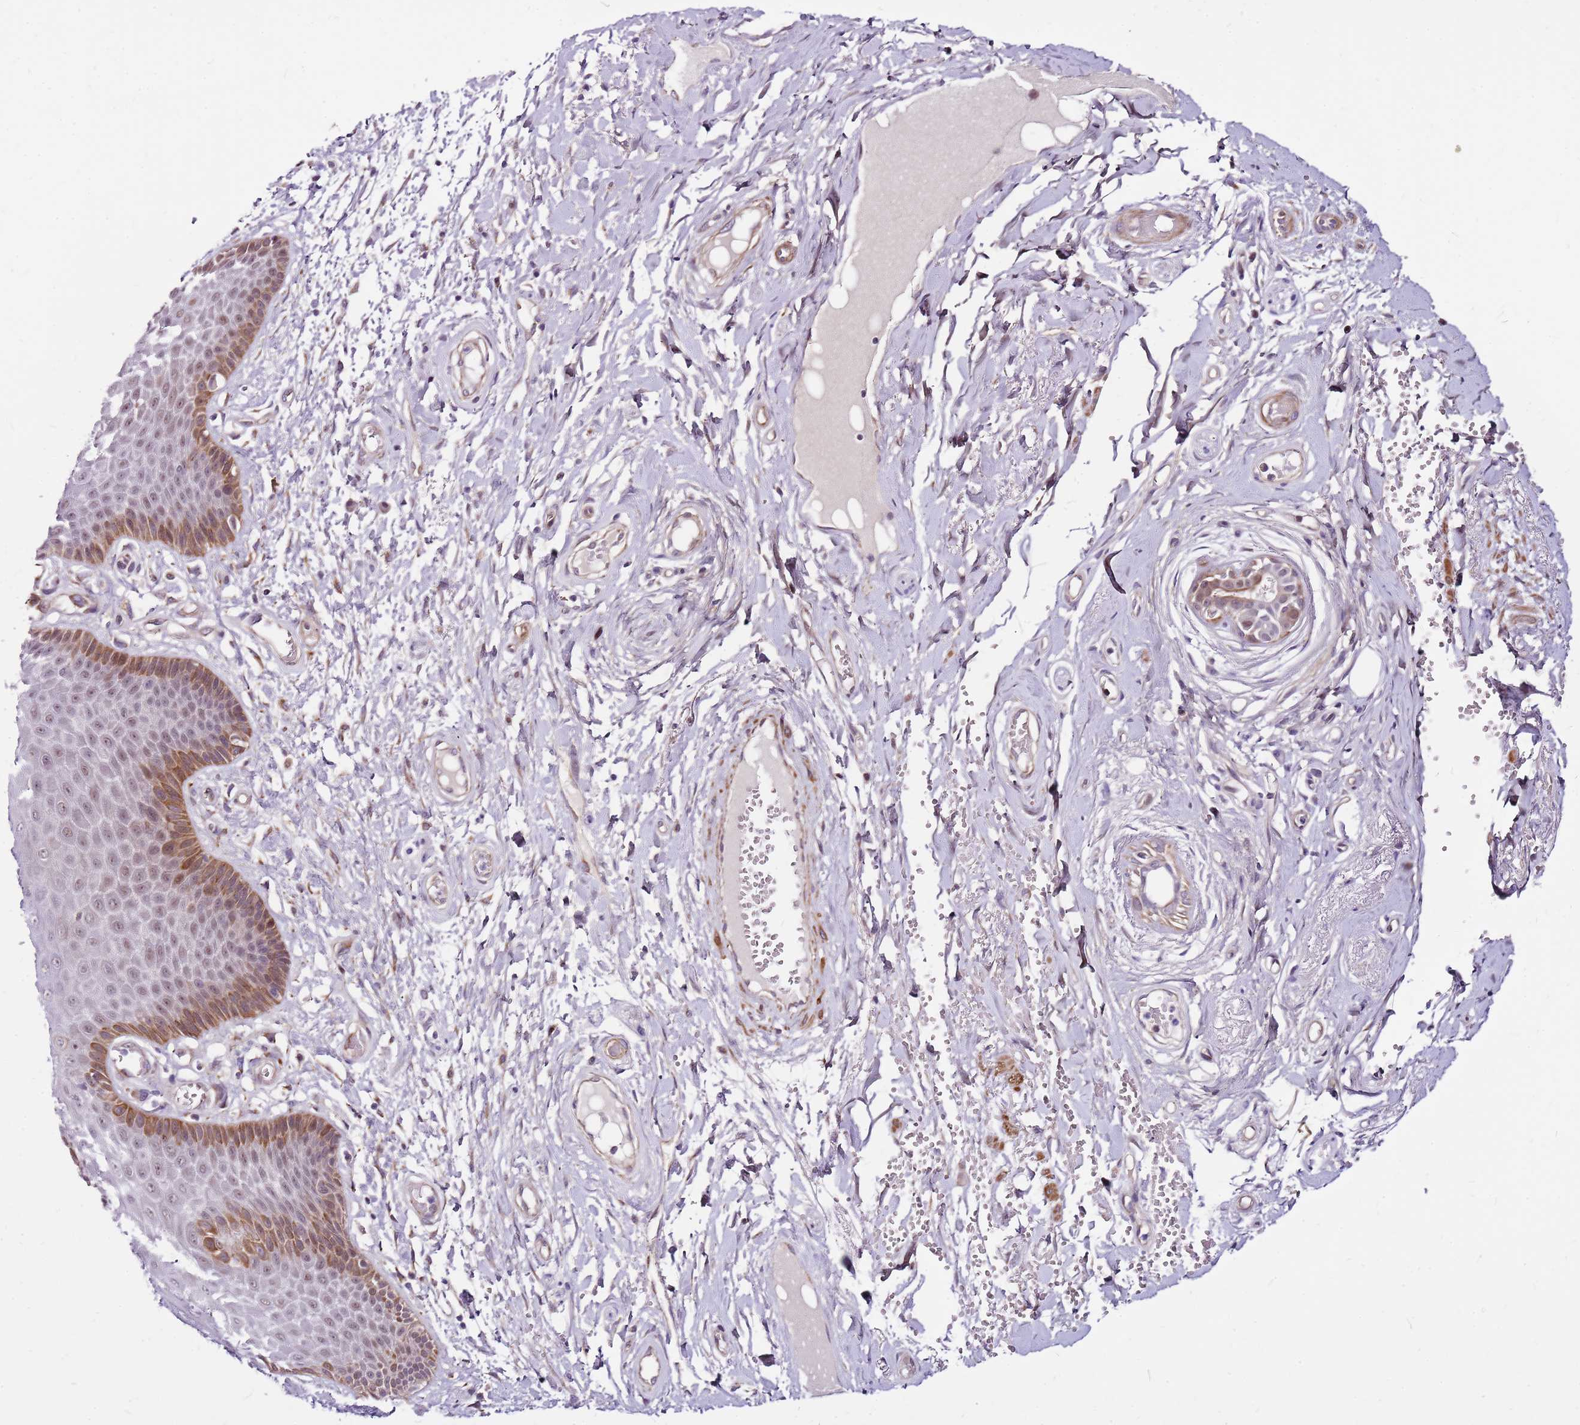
{"staining": {"intensity": "moderate", "quantity": "25%-75%", "location": "cytoplasmic/membranous,nuclear"}, "tissue": "skin", "cell_type": "Epidermal cells", "image_type": "normal", "snomed": [{"axis": "morphology", "description": "Normal tissue, NOS"}, {"axis": "topography", "description": "Anal"}], "caption": "Immunohistochemical staining of benign skin reveals 25%-75% levels of moderate cytoplasmic/membranous,nuclear protein expression in about 25%-75% of epidermal cells. (Brightfield microscopy of DAB IHC at high magnification).", "gene": "POLE3", "patient": {"sex": "male", "age": 78}}